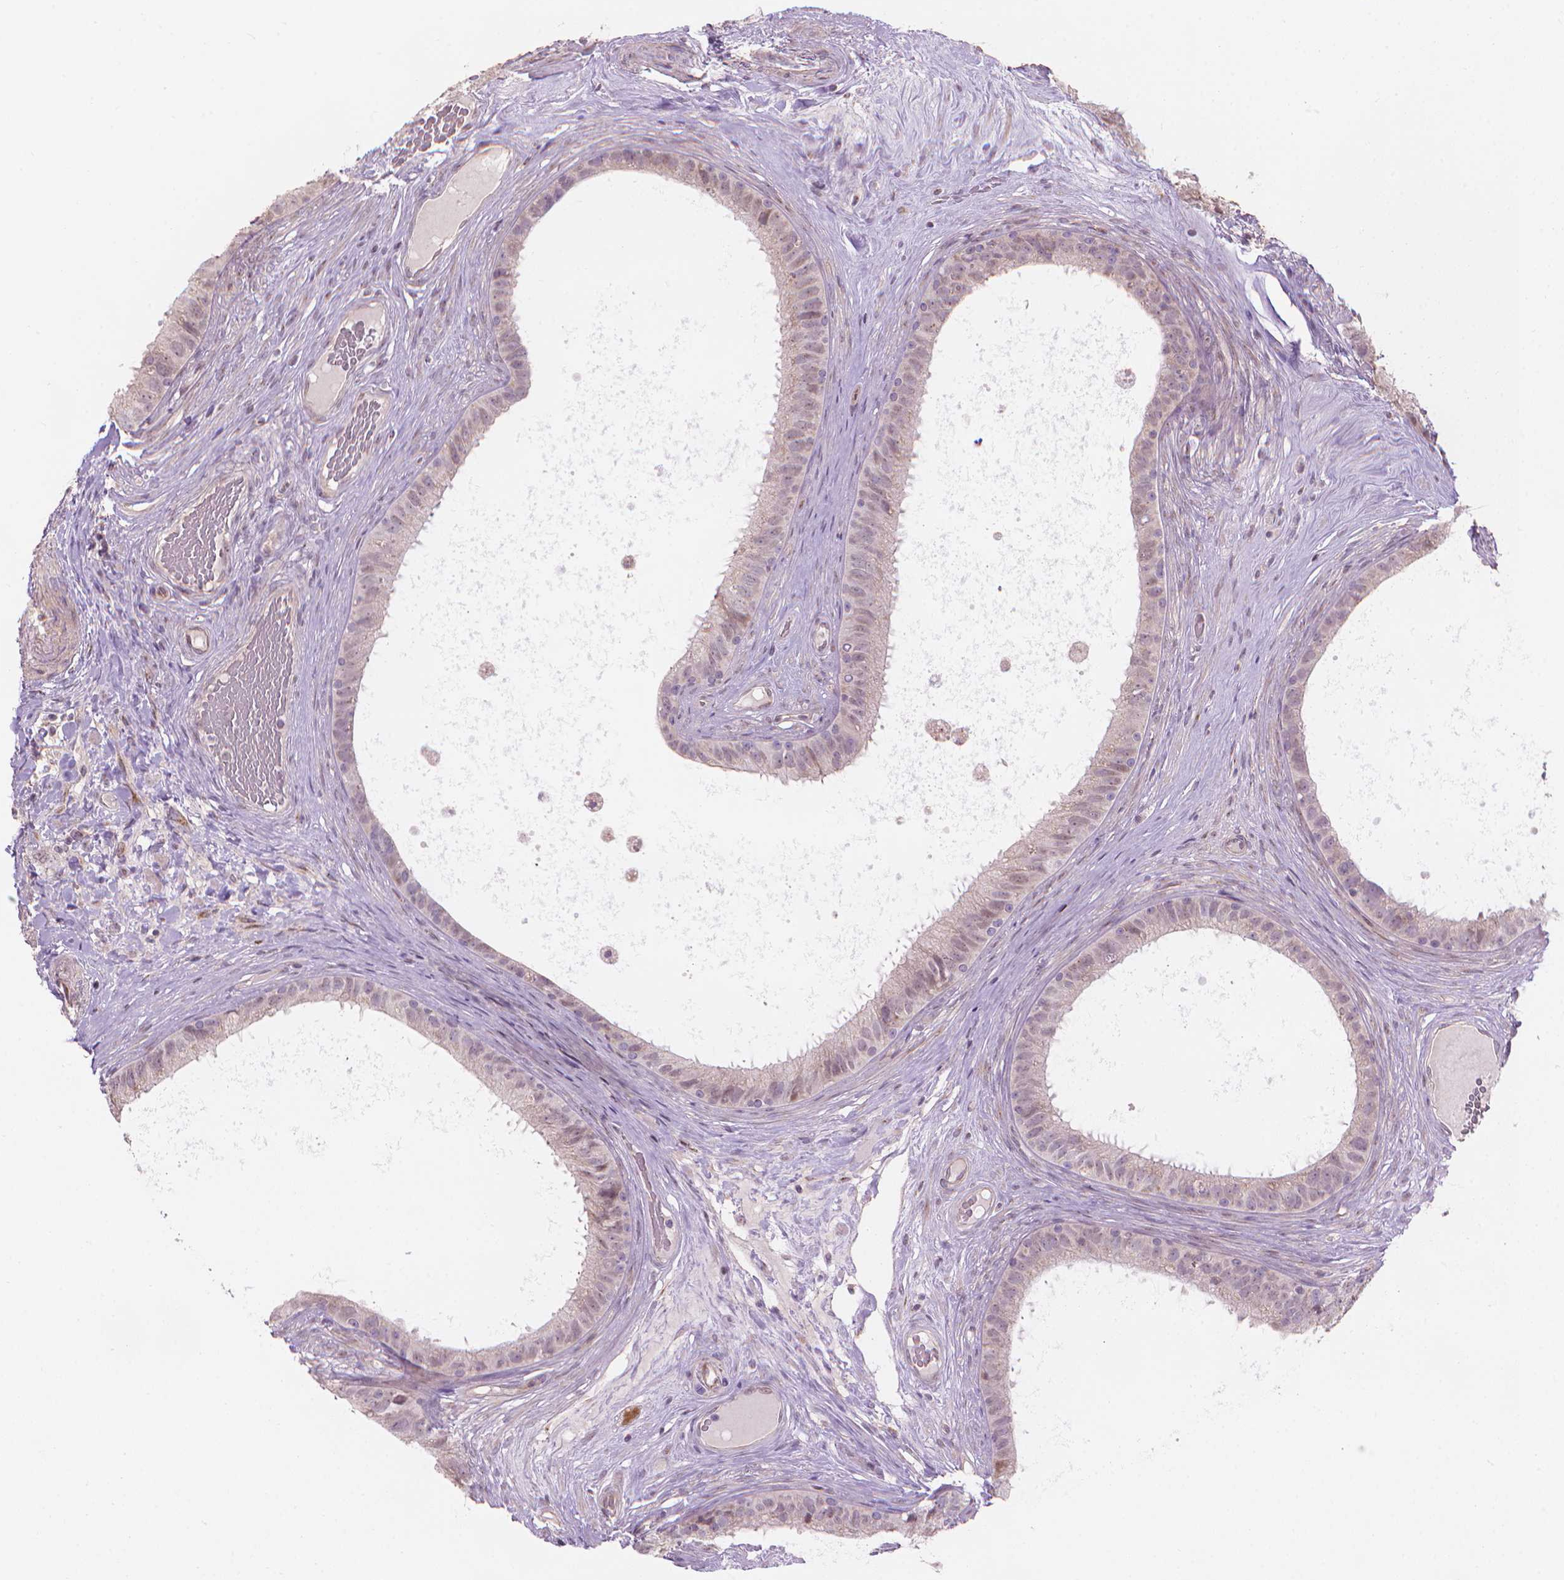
{"staining": {"intensity": "negative", "quantity": "none", "location": "none"}, "tissue": "epididymis", "cell_type": "Glandular cells", "image_type": "normal", "snomed": [{"axis": "morphology", "description": "Normal tissue, NOS"}, {"axis": "topography", "description": "Epididymis"}], "caption": "High power microscopy image of an immunohistochemistry histopathology image of unremarkable epididymis, revealing no significant staining in glandular cells. Brightfield microscopy of immunohistochemistry stained with DAB (brown) and hematoxylin (blue), captured at high magnification.", "gene": "IFFO1", "patient": {"sex": "male", "age": 59}}